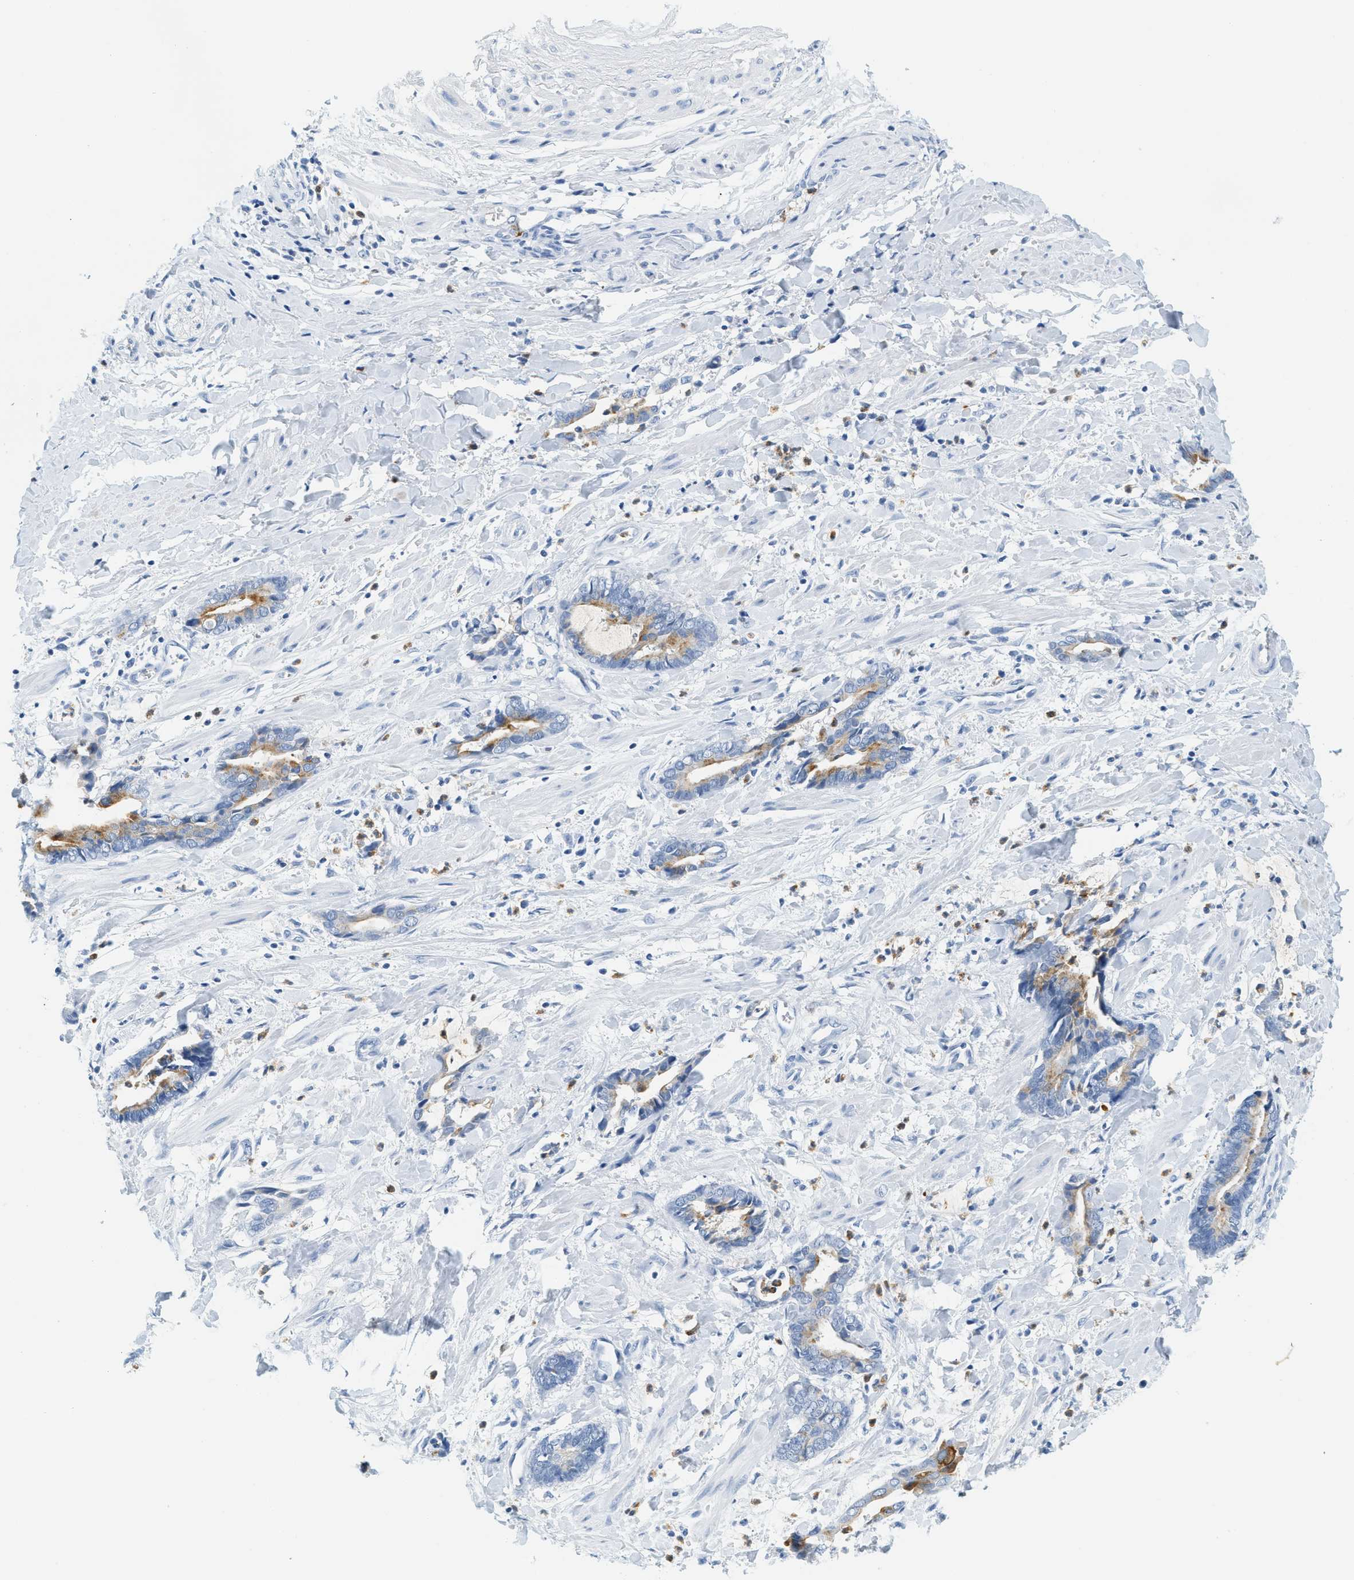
{"staining": {"intensity": "weak", "quantity": "<25%", "location": "cytoplasmic/membranous"}, "tissue": "cervical cancer", "cell_type": "Tumor cells", "image_type": "cancer", "snomed": [{"axis": "morphology", "description": "Adenocarcinoma, NOS"}, {"axis": "topography", "description": "Cervix"}], "caption": "Tumor cells show no significant positivity in cervical adenocarcinoma. The staining was performed using DAB to visualize the protein expression in brown, while the nuclei were stained in blue with hematoxylin (Magnification: 20x).", "gene": "LCN2", "patient": {"sex": "female", "age": 44}}